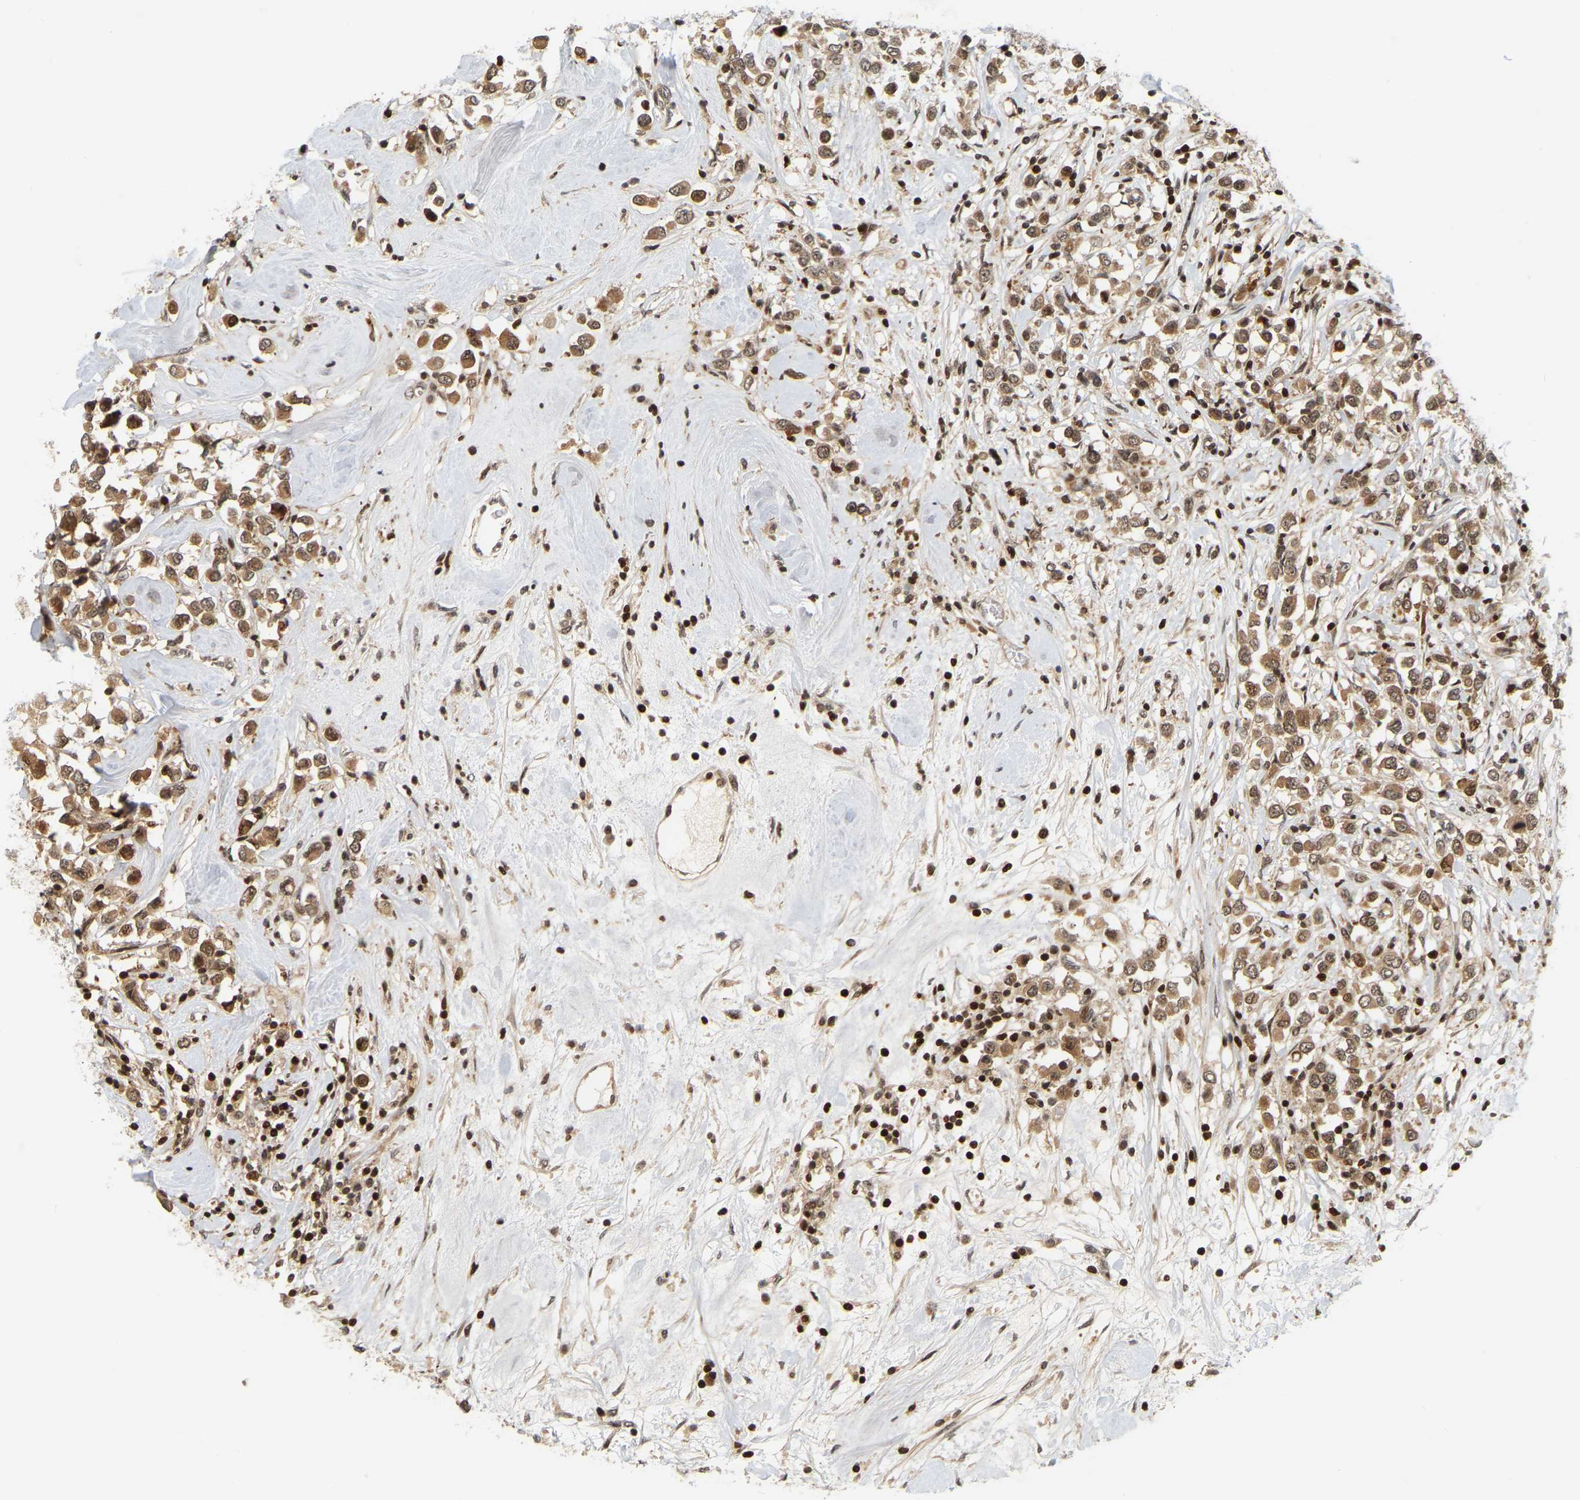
{"staining": {"intensity": "moderate", "quantity": ">75%", "location": "cytoplasmic/membranous,nuclear"}, "tissue": "breast cancer", "cell_type": "Tumor cells", "image_type": "cancer", "snomed": [{"axis": "morphology", "description": "Duct carcinoma"}, {"axis": "topography", "description": "Breast"}], "caption": "Breast invasive ductal carcinoma tissue reveals moderate cytoplasmic/membranous and nuclear positivity in approximately >75% of tumor cells The protein of interest is stained brown, and the nuclei are stained in blue (DAB IHC with brightfield microscopy, high magnification).", "gene": "NFE2L2", "patient": {"sex": "female", "age": 61}}